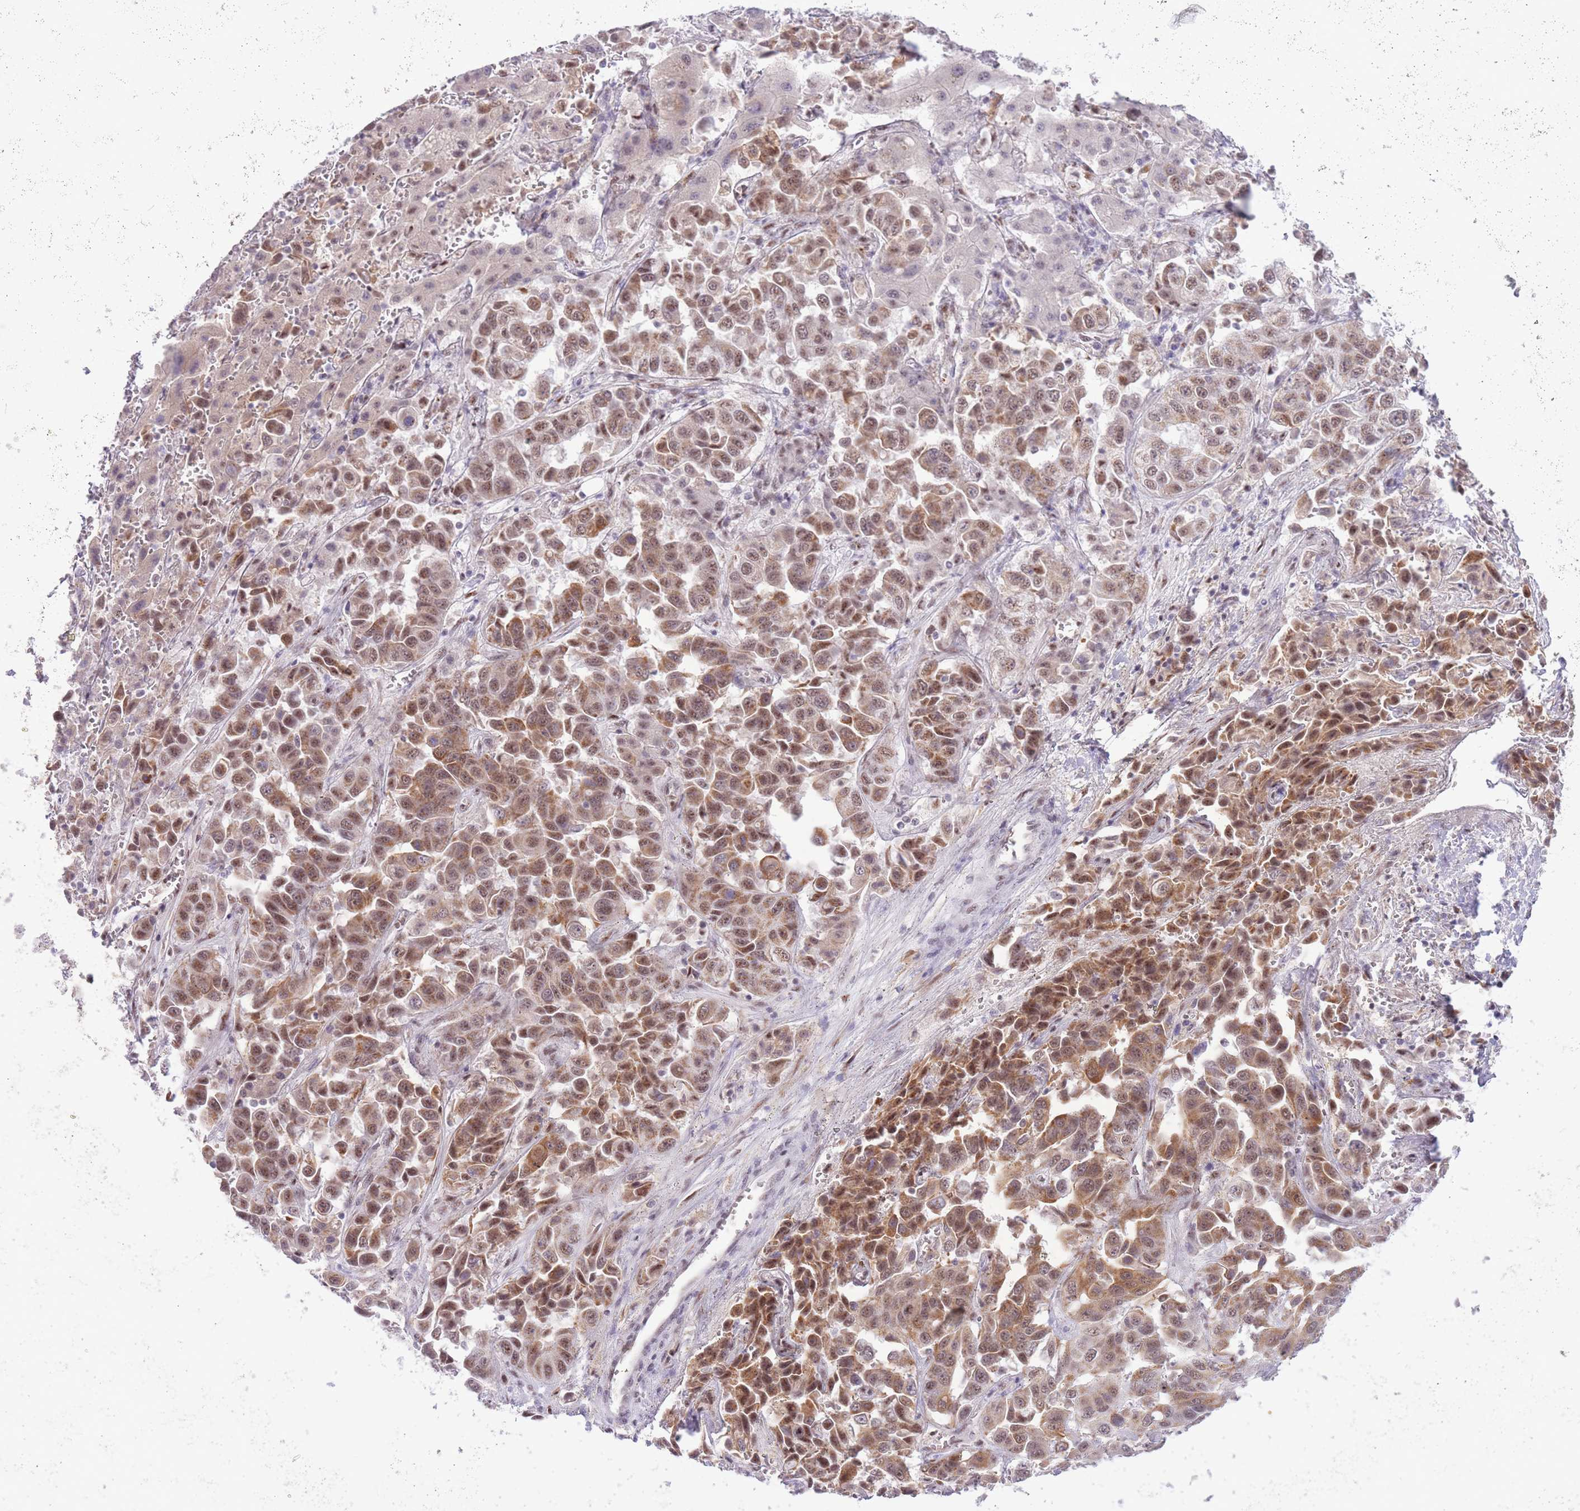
{"staining": {"intensity": "moderate", "quantity": ">75%", "location": "cytoplasmic/membranous"}, "tissue": "liver cancer", "cell_type": "Tumor cells", "image_type": "cancer", "snomed": [{"axis": "morphology", "description": "Cholangiocarcinoma"}, {"axis": "topography", "description": "Liver"}], "caption": "Immunohistochemical staining of human liver cholangiocarcinoma shows moderate cytoplasmic/membranous protein positivity in approximately >75% of tumor cells.", "gene": "CYP2B6", "patient": {"sex": "female", "age": 52}}